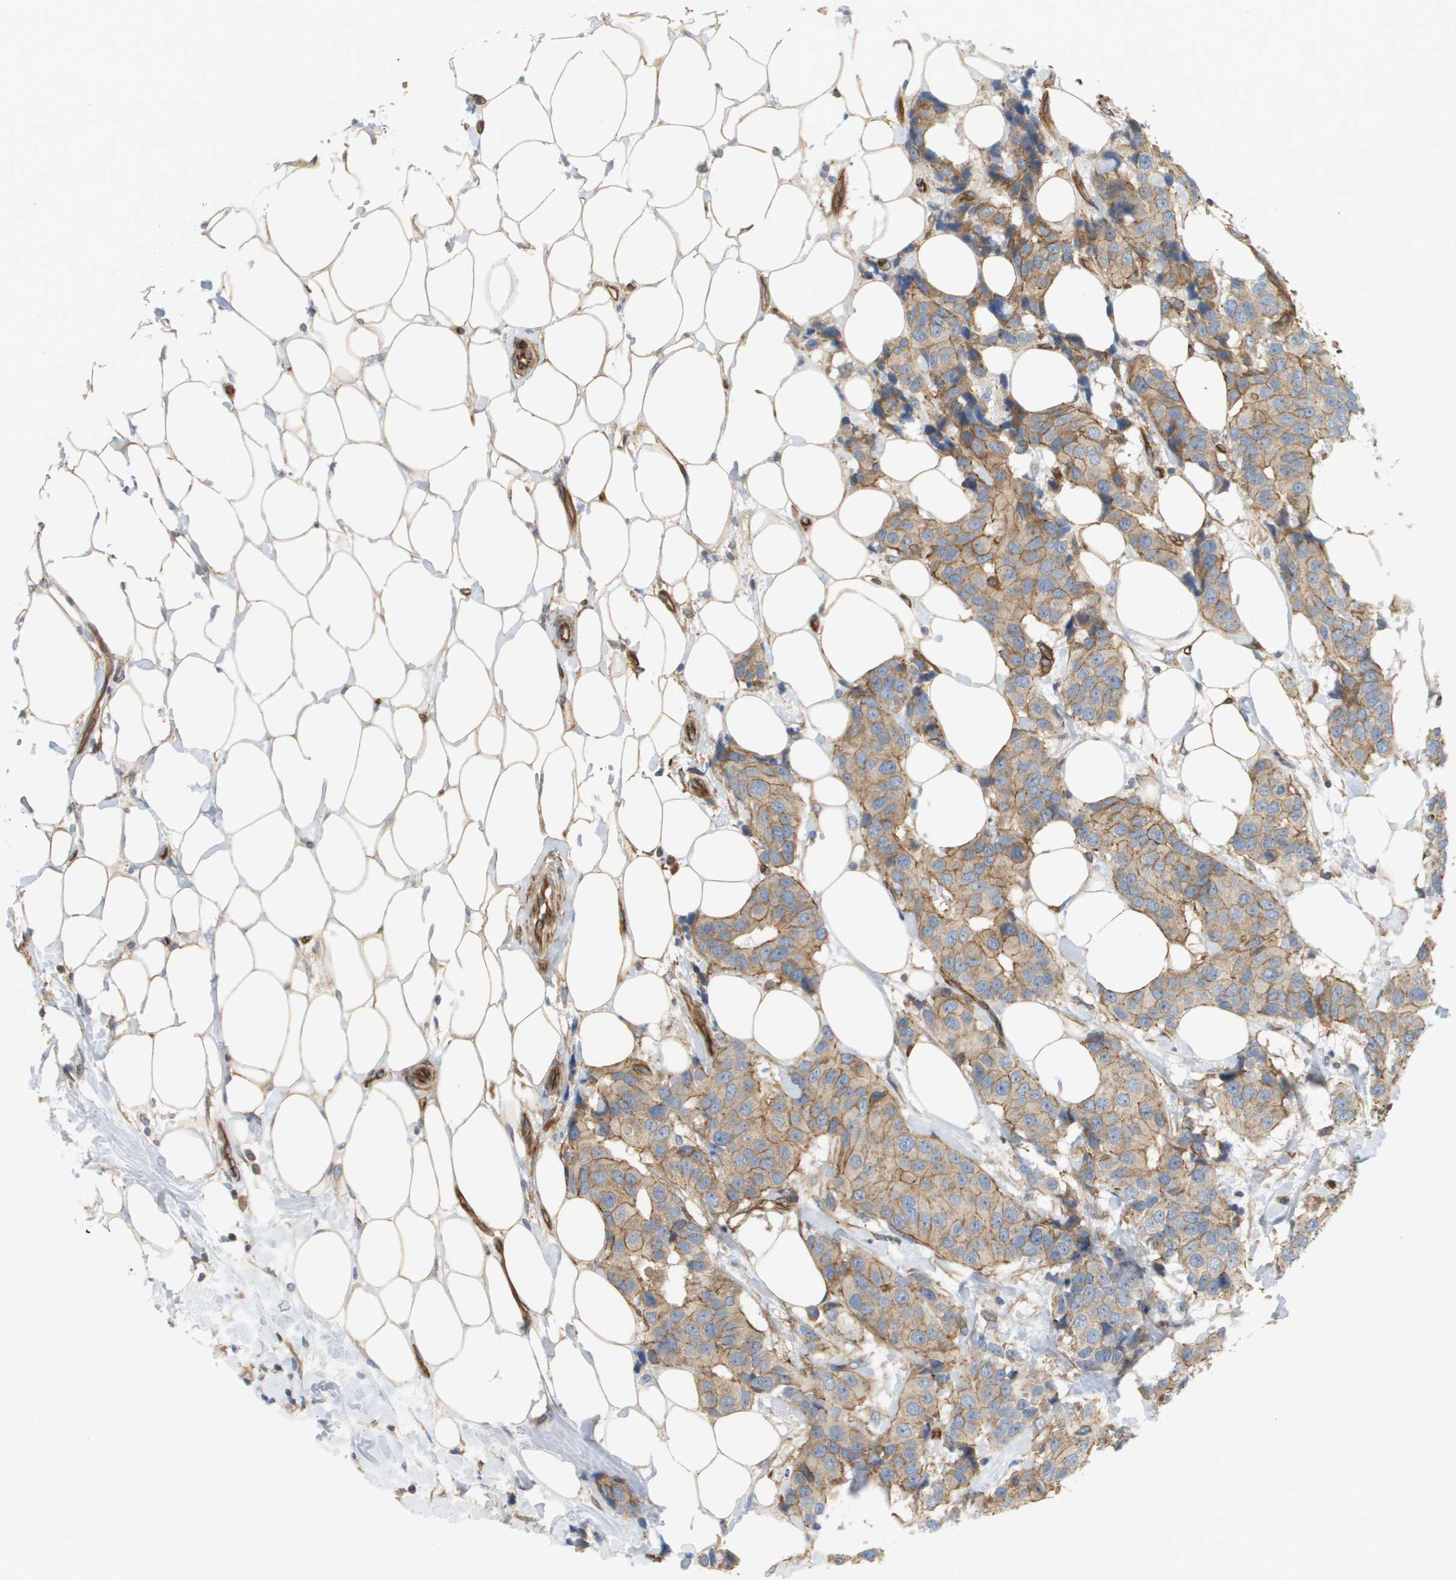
{"staining": {"intensity": "weak", "quantity": ">75%", "location": "cytoplasmic/membranous"}, "tissue": "breast cancer", "cell_type": "Tumor cells", "image_type": "cancer", "snomed": [{"axis": "morphology", "description": "Normal tissue, NOS"}, {"axis": "morphology", "description": "Duct carcinoma"}, {"axis": "topography", "description": "Breast"}], "caption": "Protein staining of breast cancer (invasive ductal carcinoma) tissue reveals weak cytoplasmic/membranous staining in approximately >75% of tumor cells.", "gene": "SGMS2", "patient": {"sex": "female", "age": 39}}